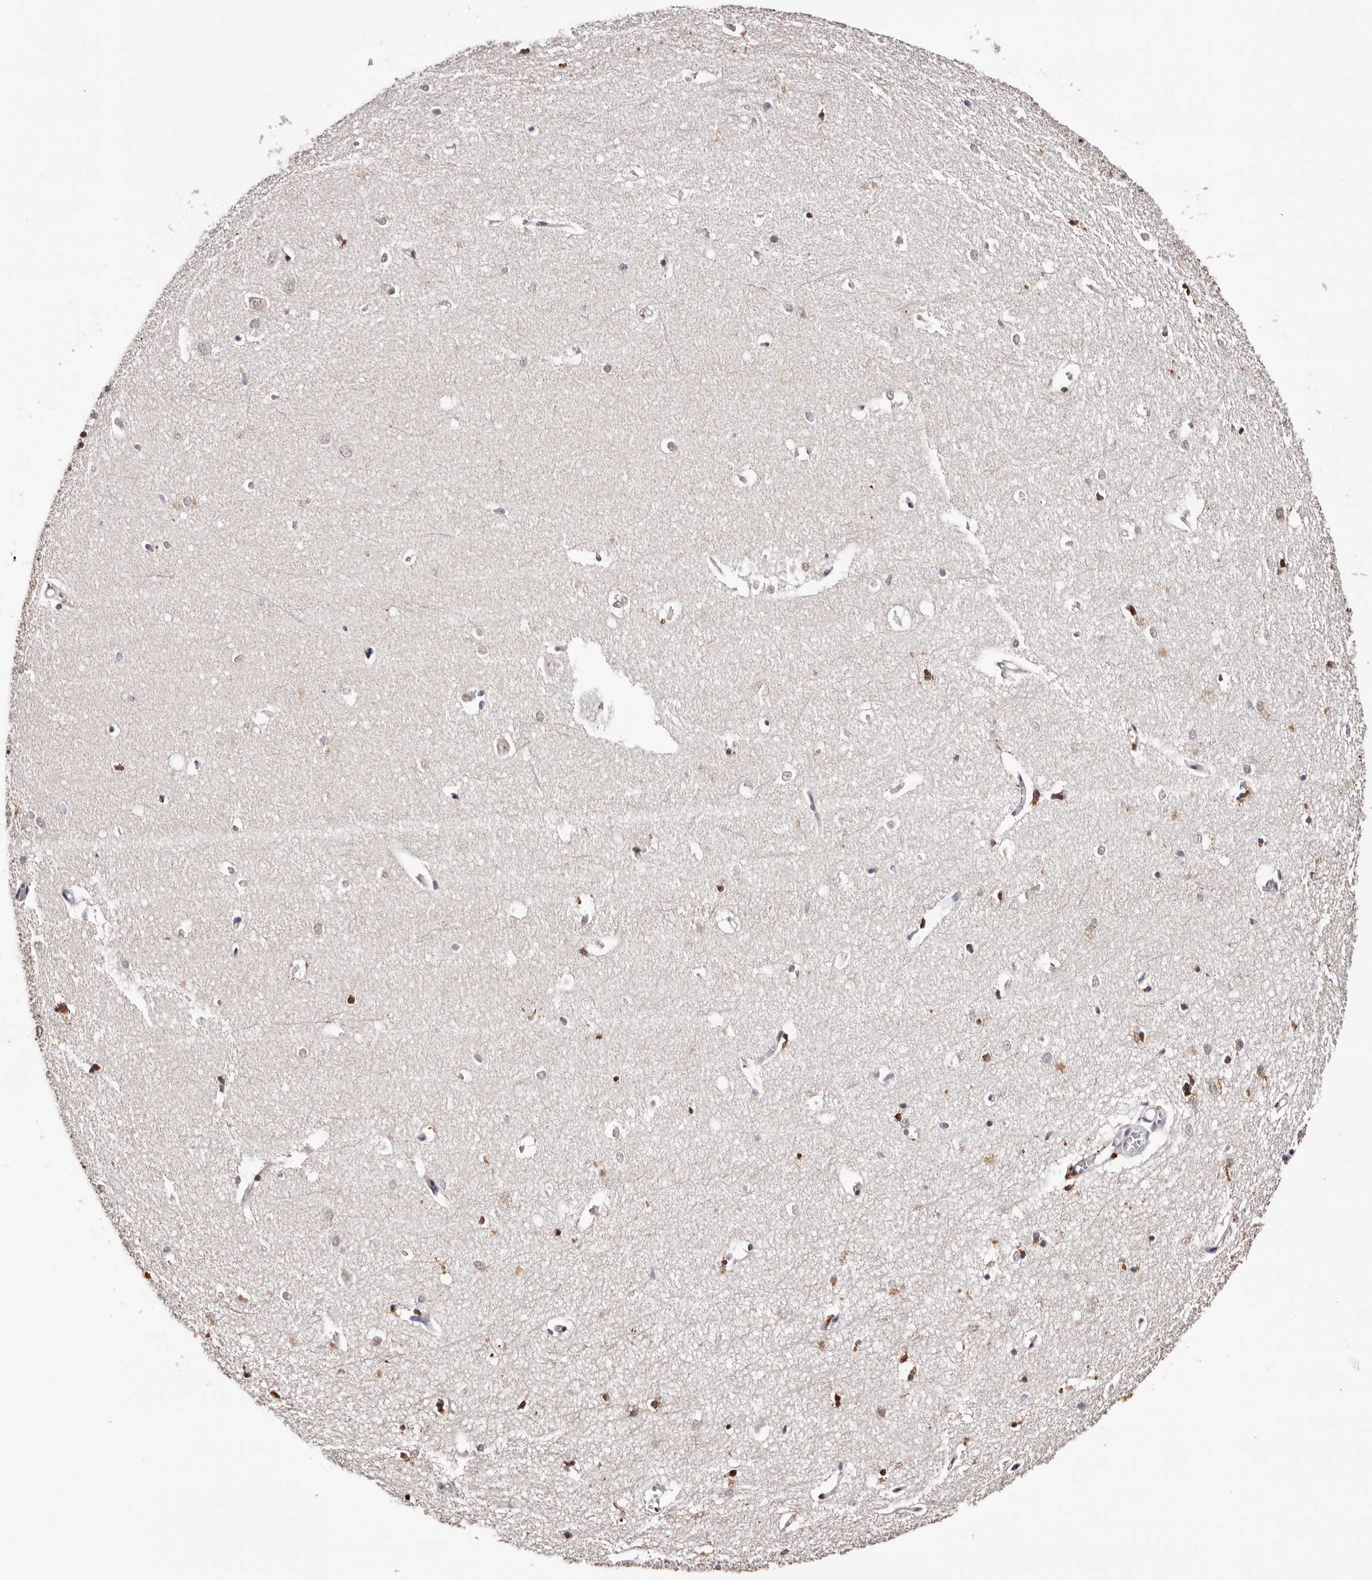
{"staining": {"intensity": "moderate", "quantity": "<25%", "location": "cytoplasmic/membranous"}, "tissue": "hippocampus", "cell_type": "Glial cells", "image_type": "normal", "snomed": [{"axis": "morphology", "description": "Normal tissue, NOS"}, {"axis": "topography", "description": "Hippocampus"}], "caption": "A brown stain labels moderate cytoplasmic/membranous expression of a protein in glial cells of unremarkable human hippocampus. The staining is performed using DAB (3,3'-diaminobenzidine) brown chromogen to label protein expression. The nuclei are counter-stained blue using hematoxylin.", "gene": "TYW3", "patient": {"sex": "female", "age": 64}}